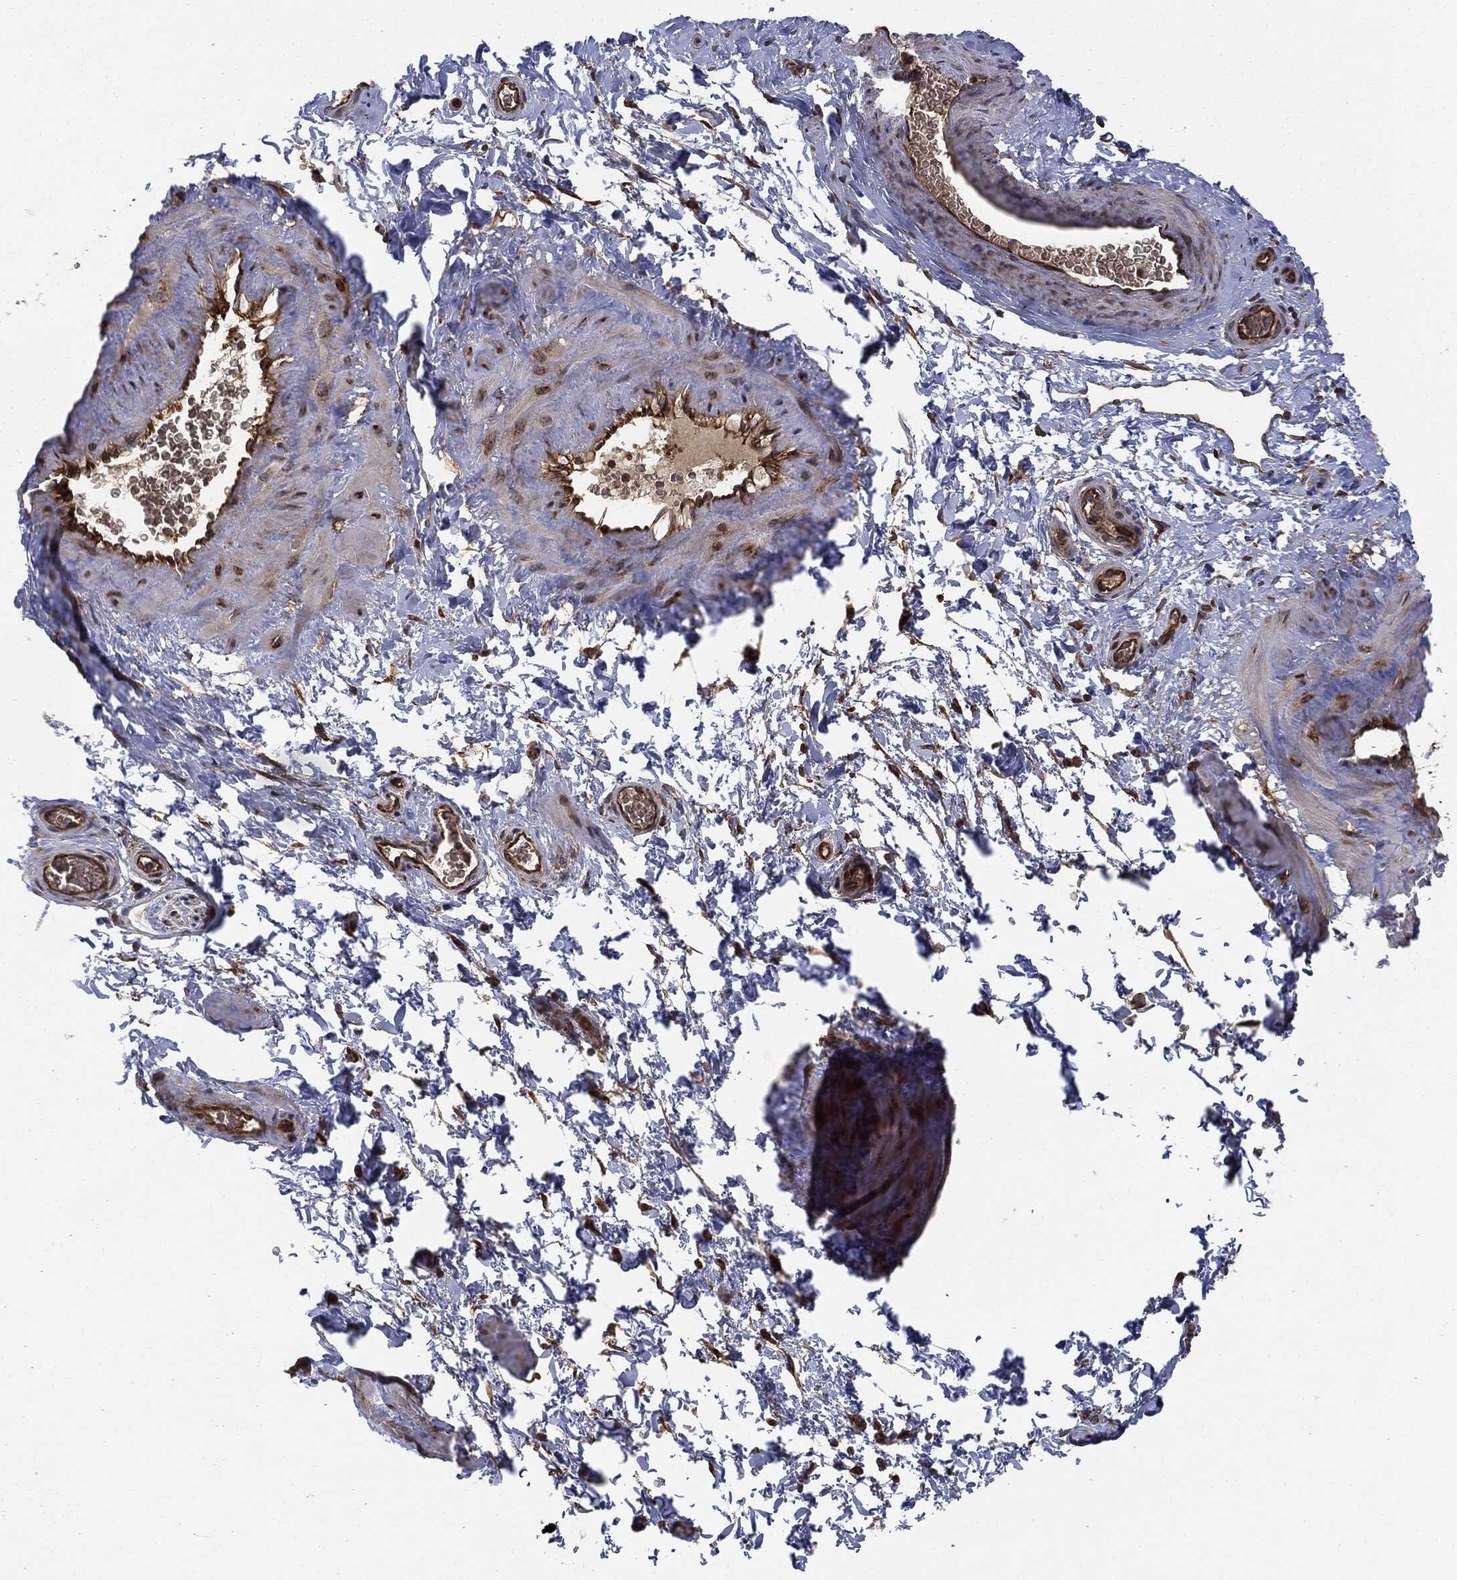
{"staining": {"intensity": "moderate", "quantity": "25%-75%", "location": "cytoplasmic/membranous"}, "tissue": "soft tissue", "cell_type": "Fibroblasts", "image_type": "normal", "snomed": [{"axis": "morphology", "description": "Normal tissue, NOS"}, {"axis": "topography", "description": "Soft tissue"}, {"axis": "topography", "description": "Vascular tissue"}], "caption": "Moderate cytoplasmic/membranous staining for a protein is appreciated in about 25%-75% of fibroblasts of benign soft tissue using immunohistochemistry (IHC).", "gene": "EIF2AK2", "patient": {"sex": "male", "age": 41}}